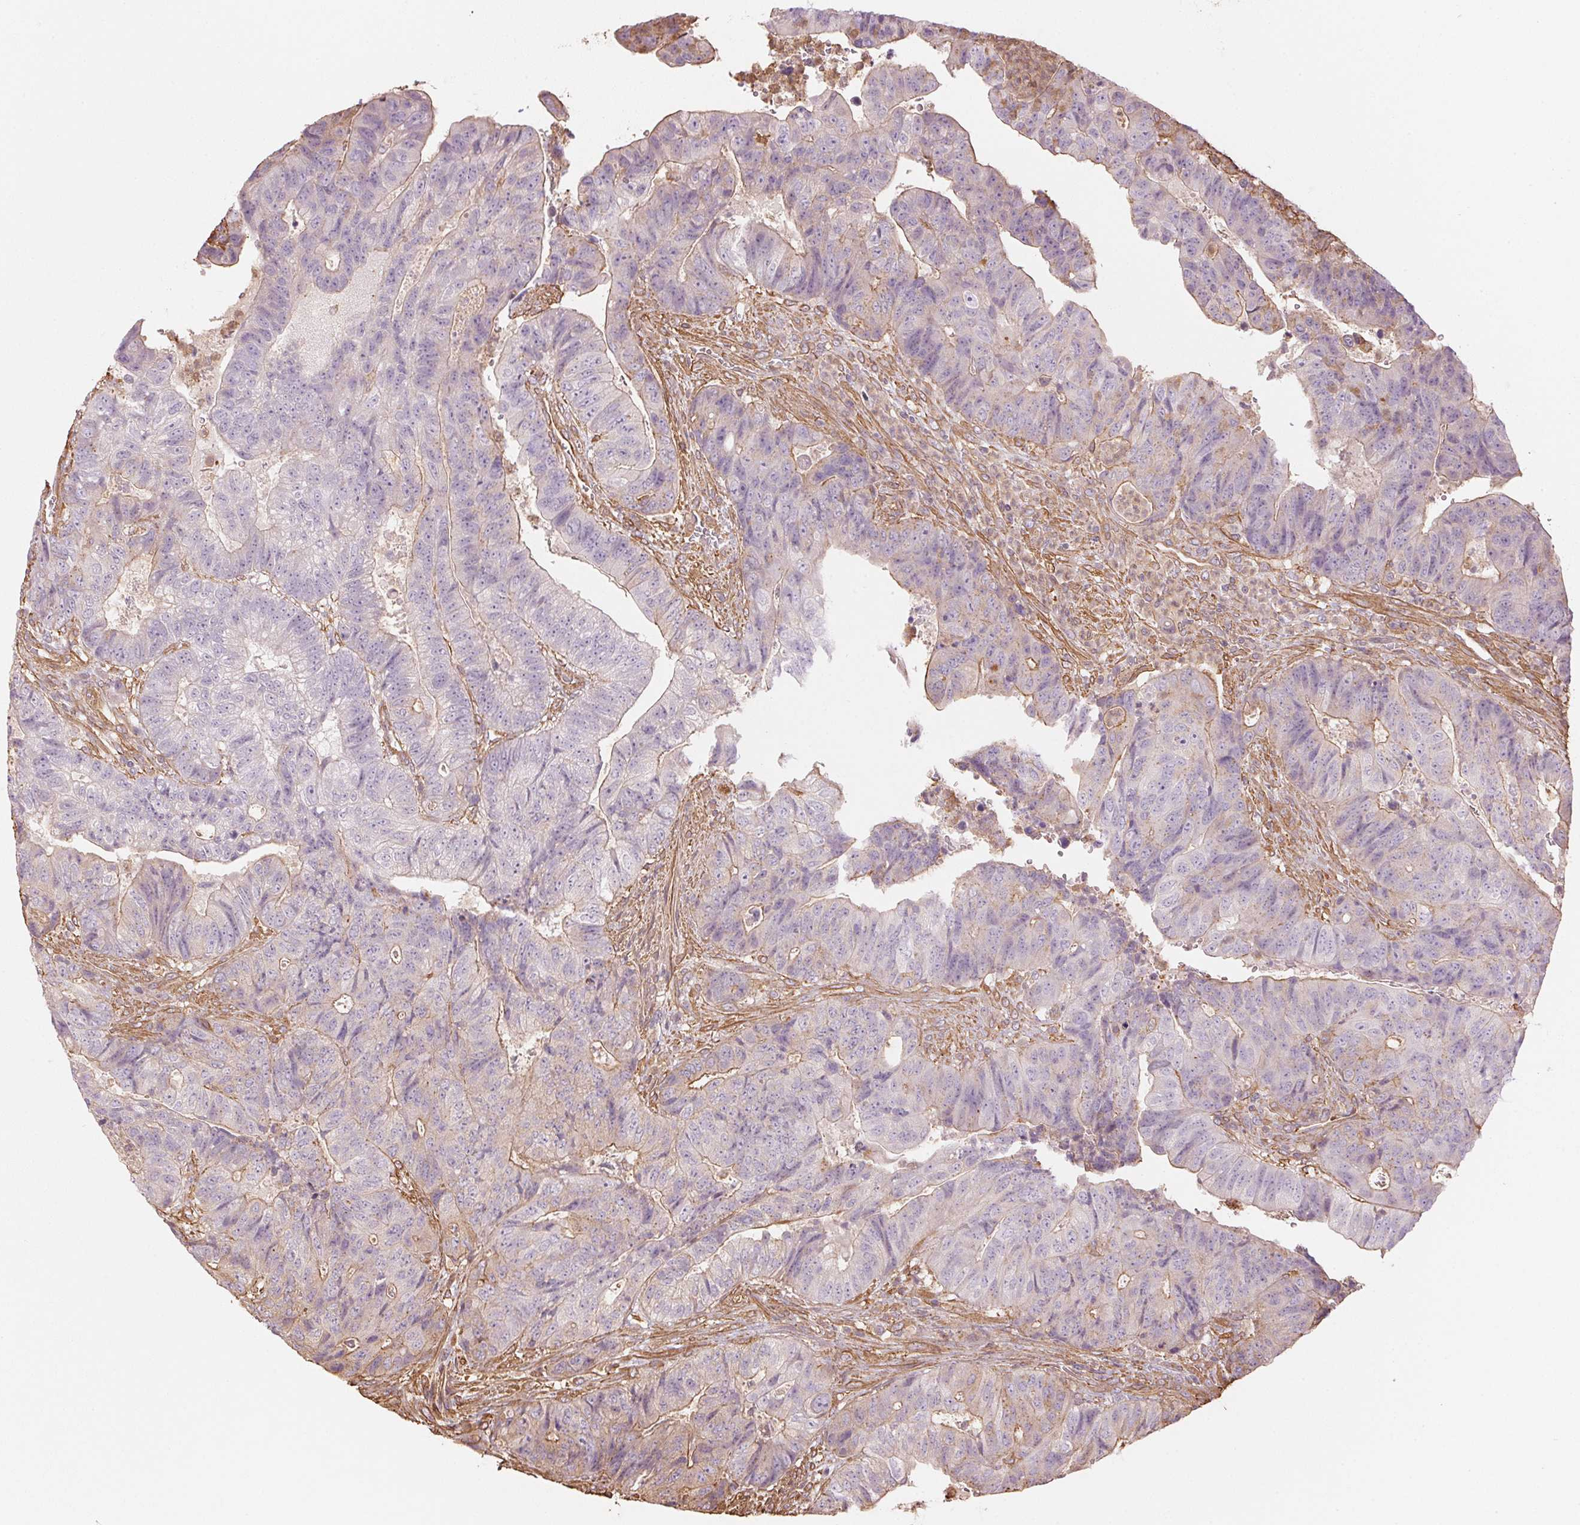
{"staining": {"intensity": "weak", "quantity": "<25%", "location": "cytoplasmic/membranous"}, "tissue": "colorectal cancer", "cell_type": "Tumor cells", "image_type": "cancer", "snomed": [{"axis": "morphology", "description": "Normal tissue, NOS"}, {"axis": "morphology", "description": "Adenocarcinoma, NOS"}, {"axis": "topography", "description": "Colon"}], "caption": "Tumor cells show no significant protein expression in colorectal adenocarcinoma.", "gene": "QDPR", "patient": {"sex": "female", "age": 48}}